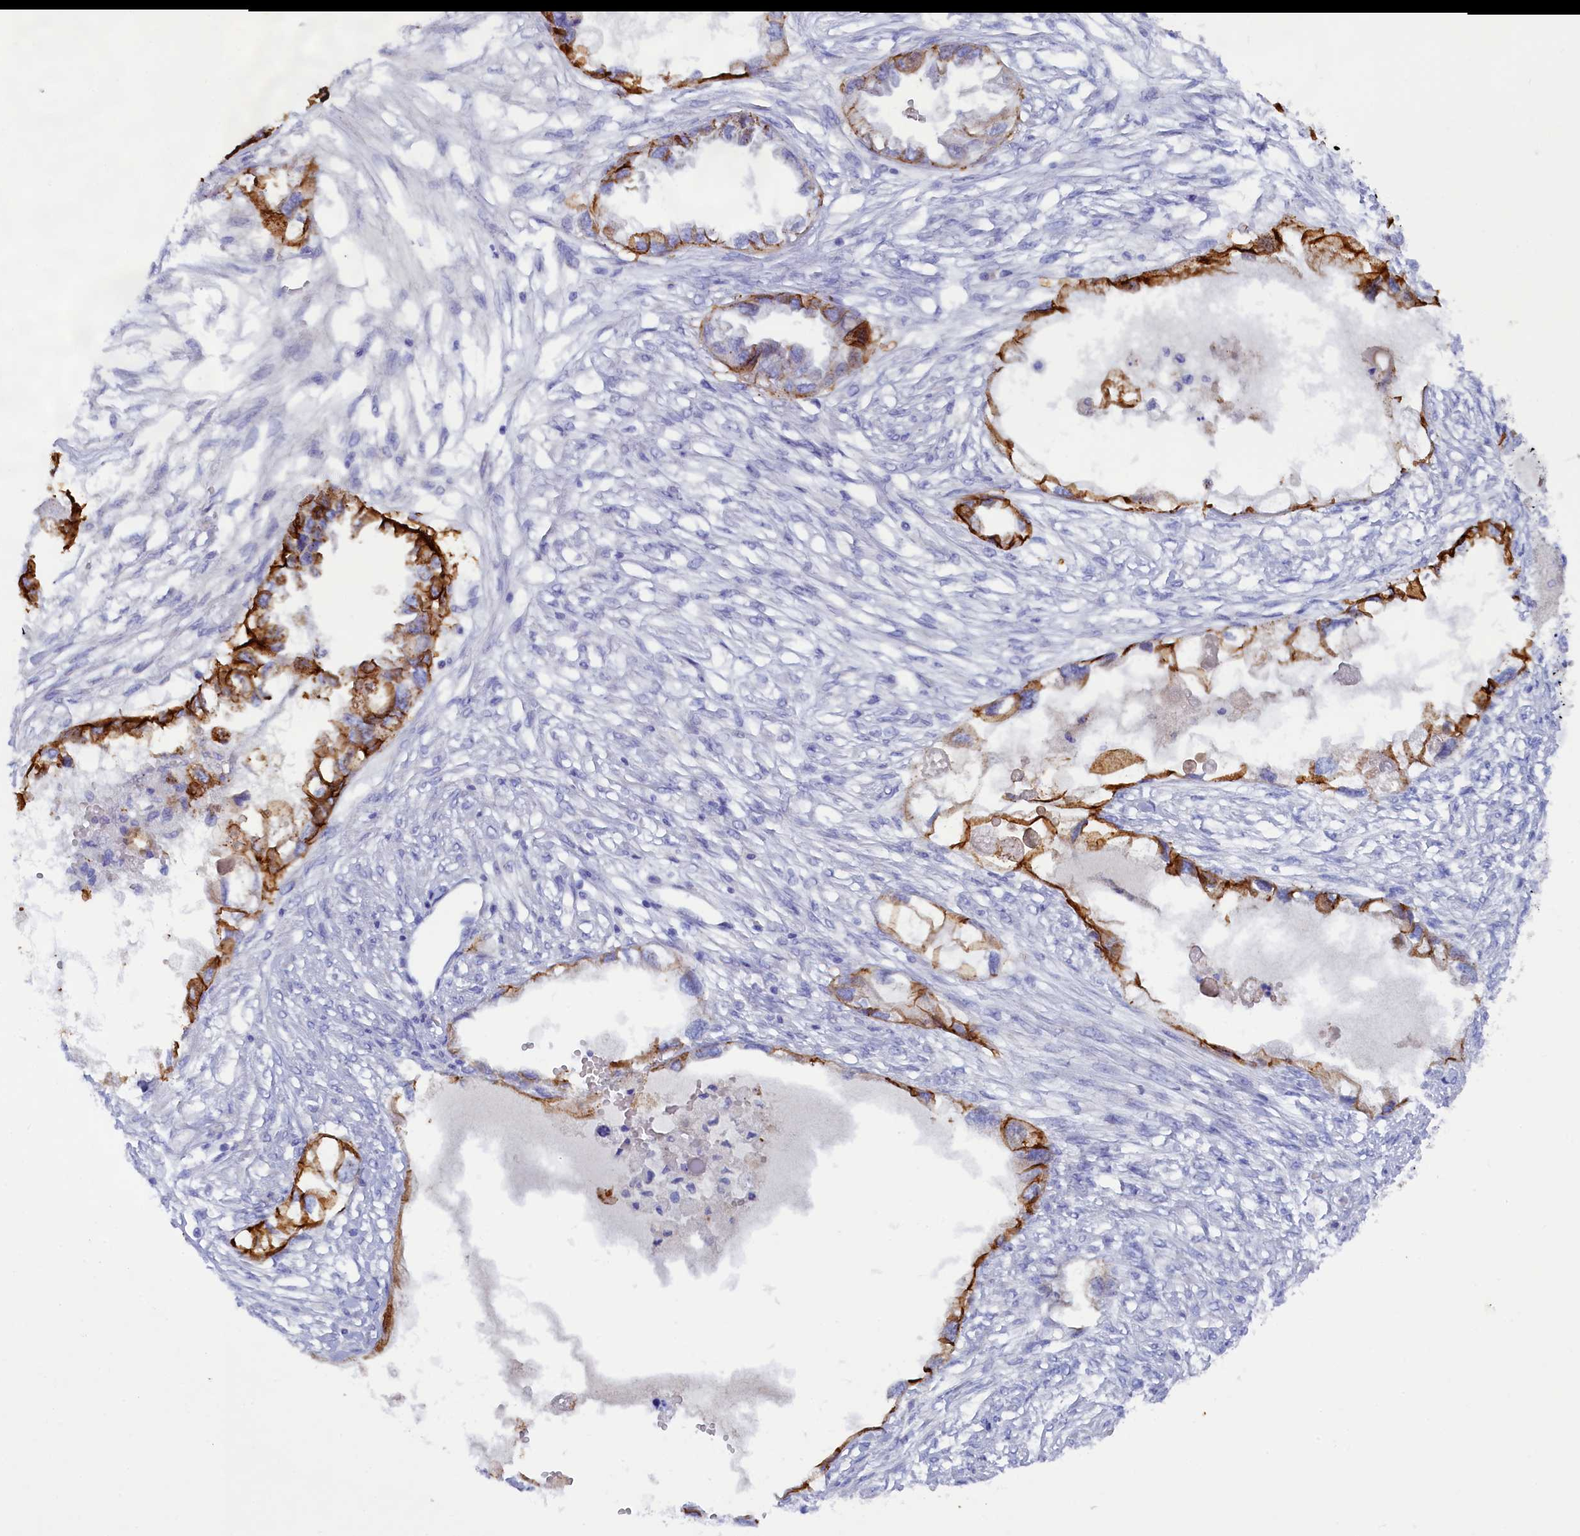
{"staining": {"intensity": "strong", "quantity": "25%-75%", "location": "cytoplasmic/membranous"}, "tissue": "endometrial cancer", "cell_type": "Tumor cells", "image_type": "cancer", "snomed": [{"axis": "morphology", "description": "Adenocarcinoma, NOS"}, {"axis": "morphology", "description": "Adenocarcinoma, metastatic, NOS"}, {"axis": "topography", "description": "Adipose tissue"}, {"axis": "topography", "description": "Endometrium"}], "caption": "Immunohistochemical staining of metastatic adenocarcinoma (endometrial) shows high levels of strong cytoplasmic/membranous protein expression in approximately 25%-75% of tumor cells.", "gene": "MYADML2", "patient": {"sex": "female", "age": 67}}